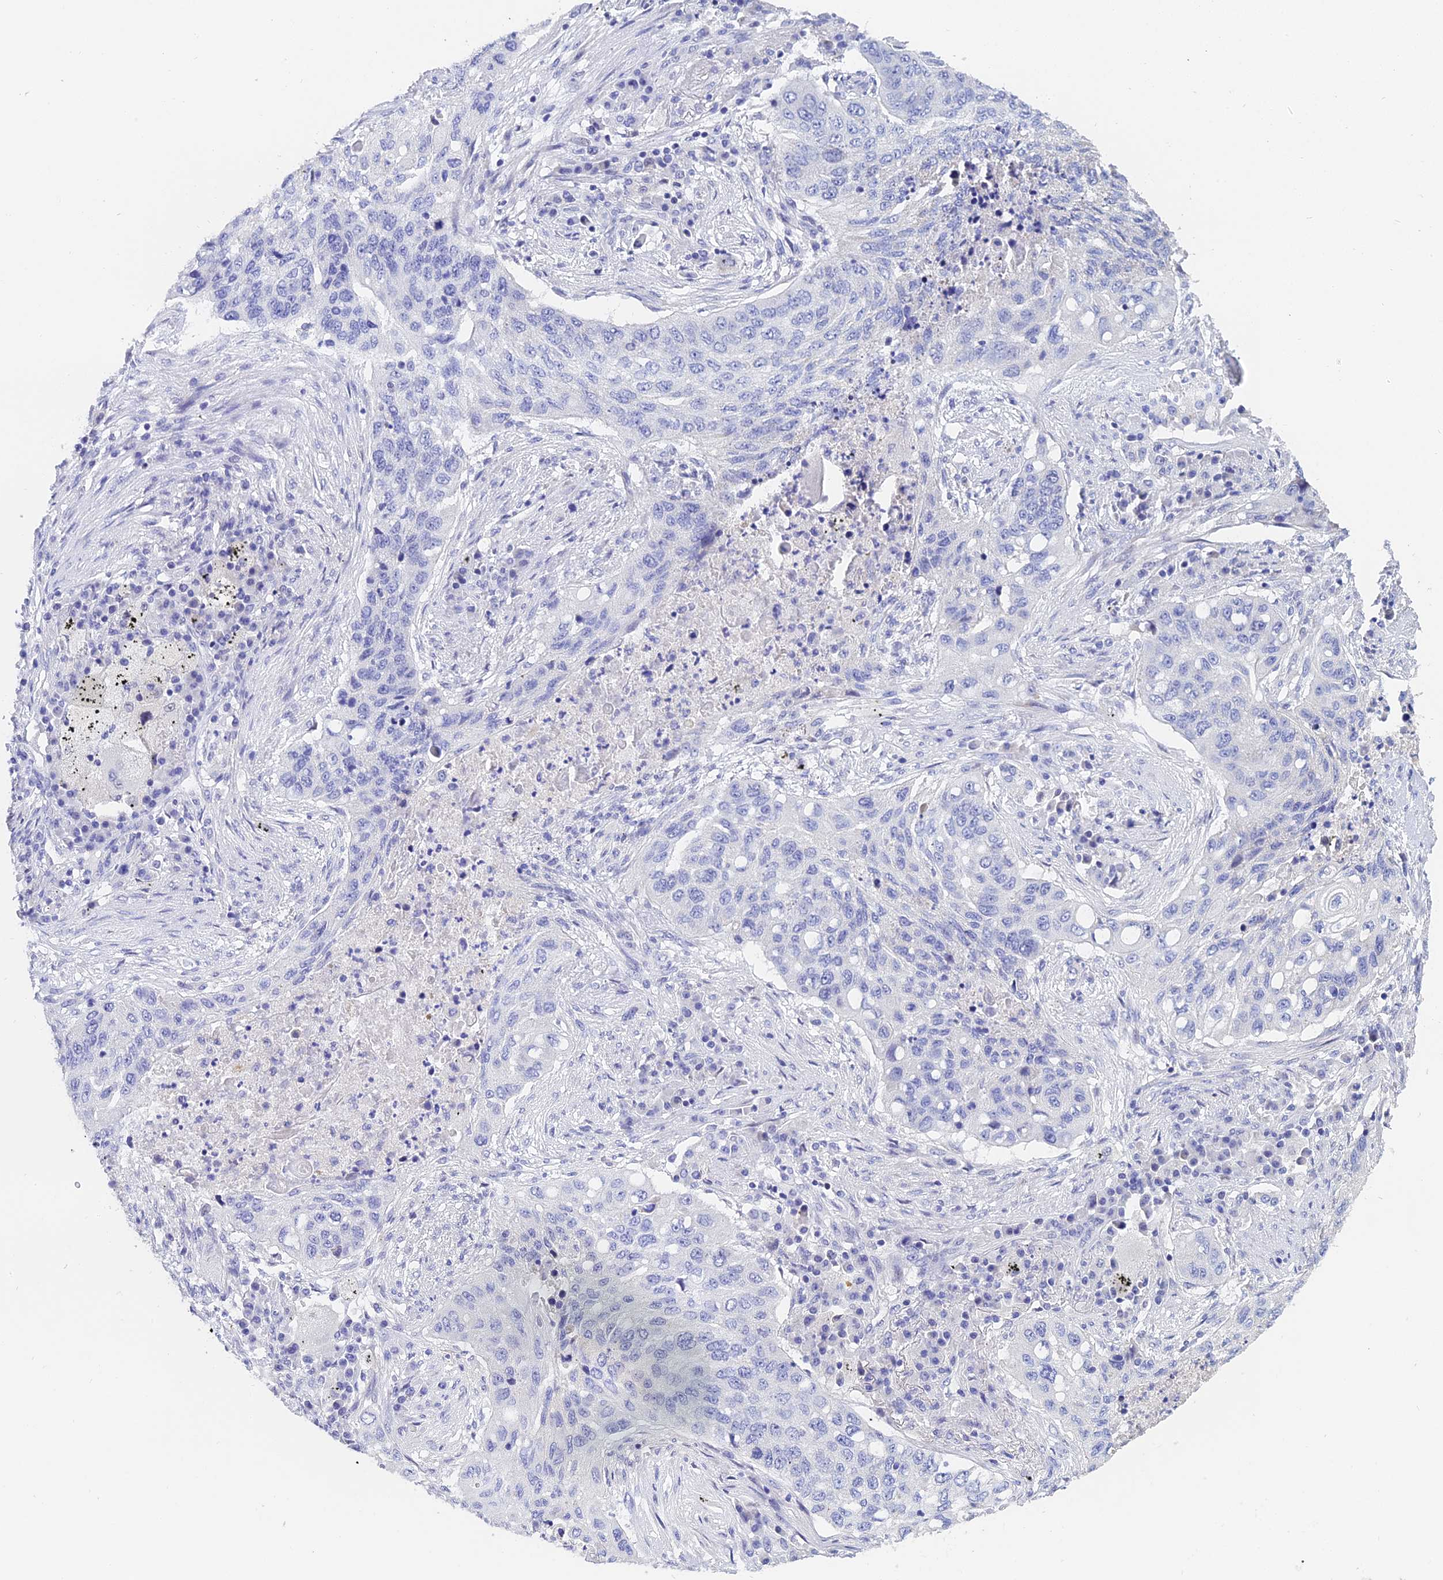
{"staining": {"intensity": "negative", "quantity": "none", "location": "none"}, "tissue": "lung cancer", "cell_type": "Tumor cells", "image_type": "cancer", "snomed": [{"axis": "morphology", "description": "Squamous cell carcinoma, NOS"}, {"axis": "topography", "description": "Lung"}], "caption": "Tumor cells show no significant protein expression in lung cancer (squamous cell carcinoma).", "gene": "OCM", "patient": {"sex": "female", "age": 63}}